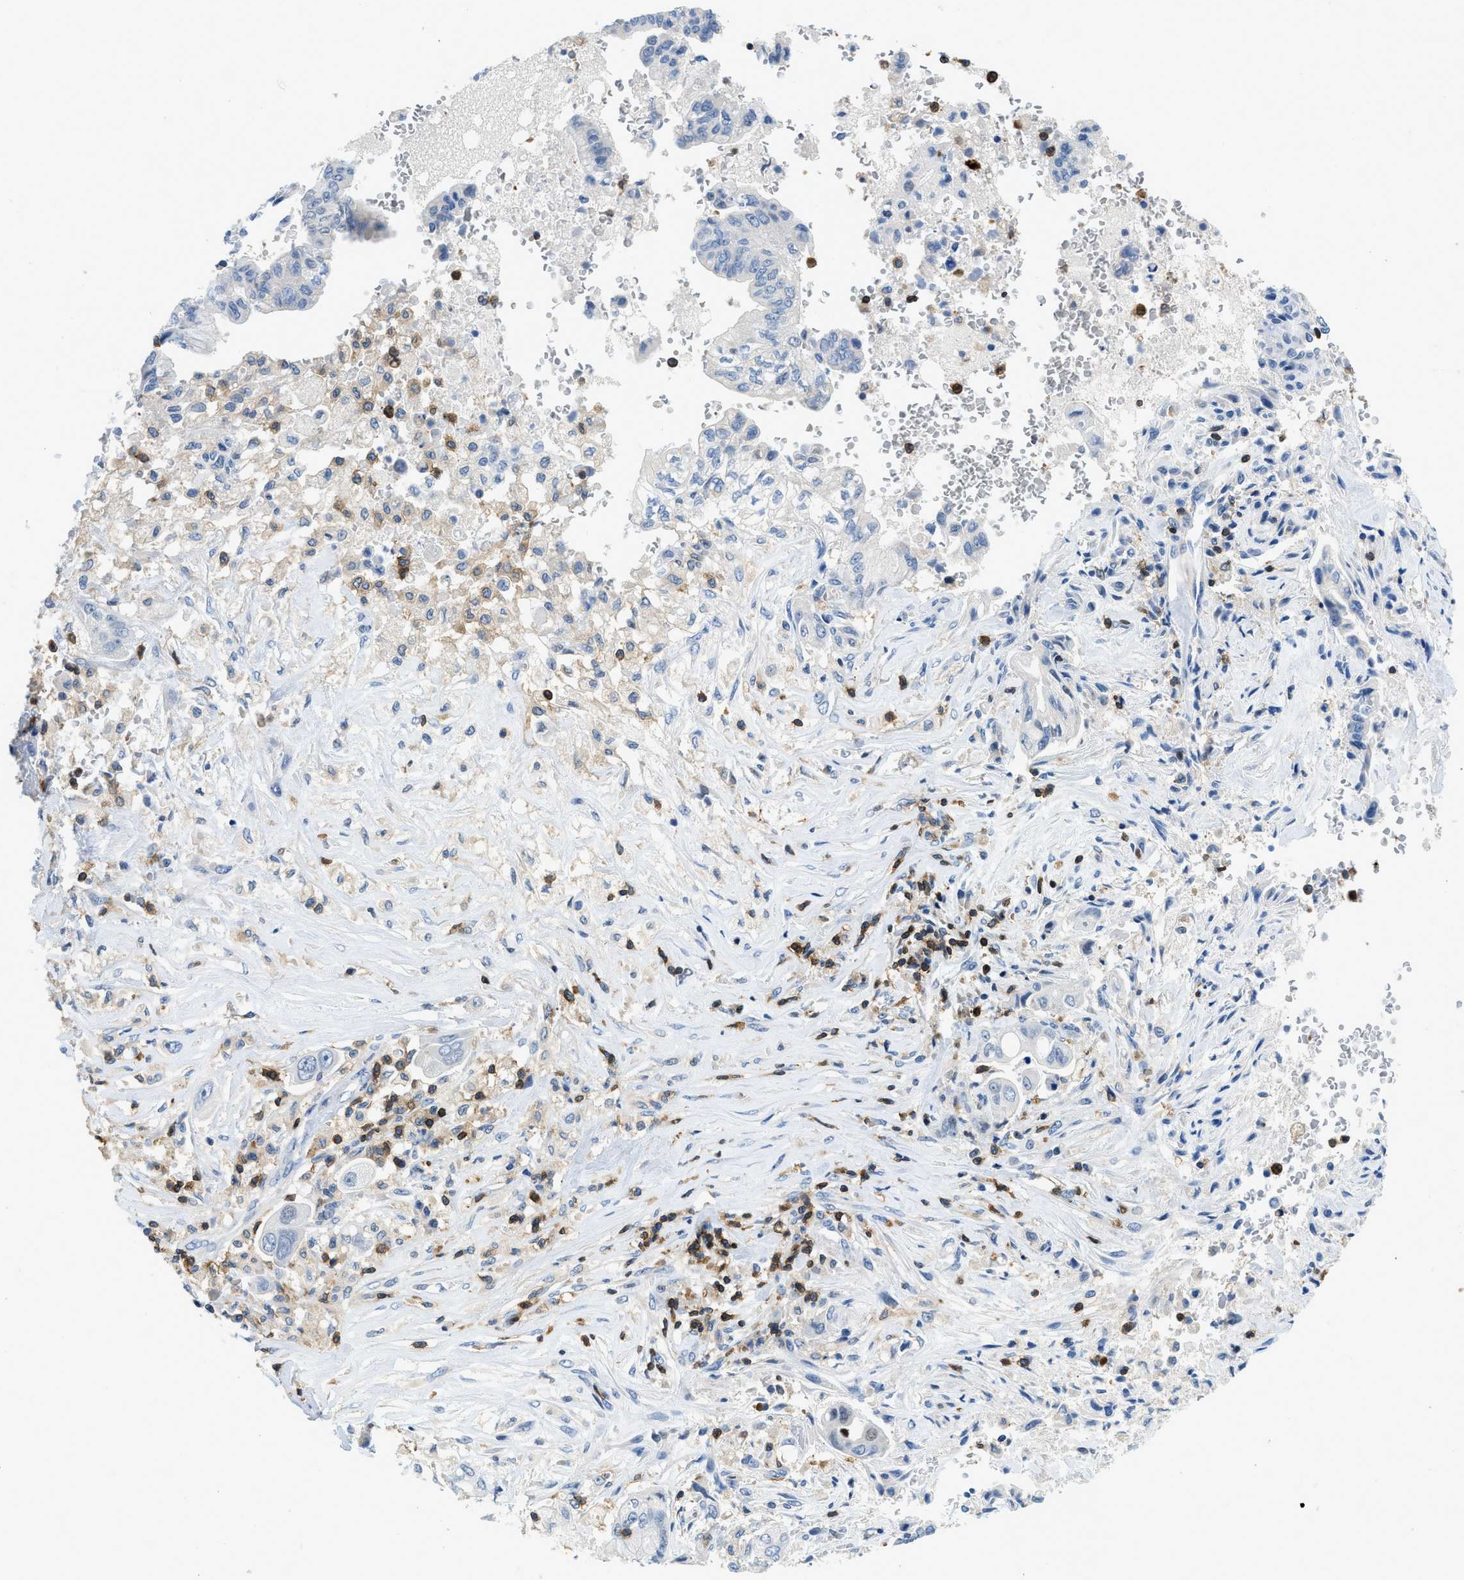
{"staining": {"intensity": "negative", "quantity": "none", "location": "none"}, "tissue": "pancreatic cancer", "cell_type": "Tumor cells", "image_type": "cancer", "snomed": [{"axis": "morphology", "description": "Adenocarcinoma, NOS"}, {"axis": "topography", "description": "Pancreas"}], "caption": "Human adenocarcinoma (pancreatic) stained for a protein using immunohistochemistry (IHC) demonstrates no positivity in tumor cells.", "gene": "FAM151A", "patient": {"sex": "female", "age": 73}}